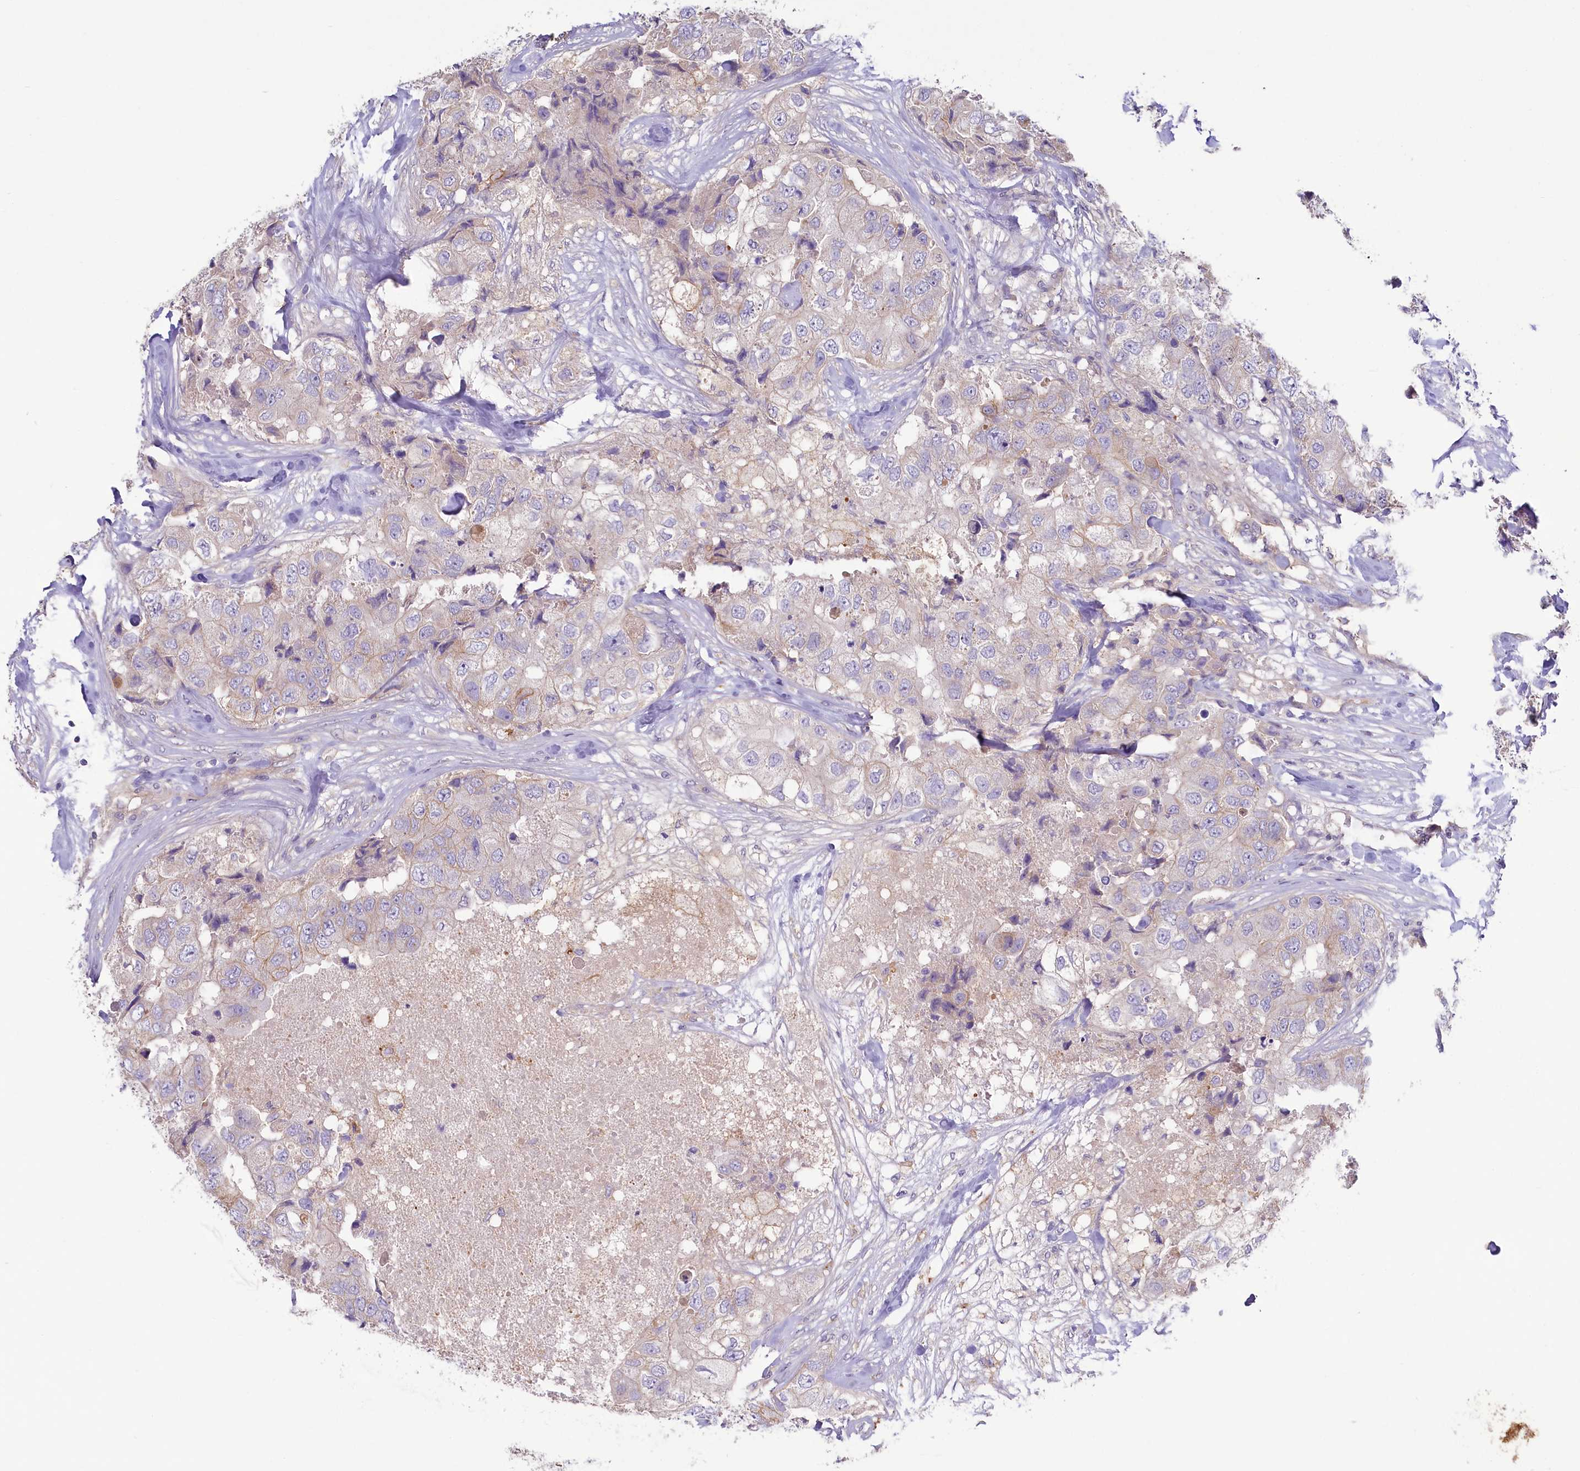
{"staining": {"intensity": "moderate", "quantity": "<25%", "location": "cytoplasmic/membranous"}, "tissue": "breast cancer", "cell_type": "Tumor cells", "image_type": "cancer", "snomed": [{"axis": "morphology", "description": "Duct carcinoma"}, {"axis": "topography", "description": "Breast"}], "caption": "A high-resolution photomicrograph shows immunohistochemistry (IHC) staining of infiltrating ductal carcinoma (breast), which exhibits moderate cytoplasmic/membranous expression in about <25% of tumor cells.", "gene": "PDE6D", "patient": {"sex": "female", "age": 62}}